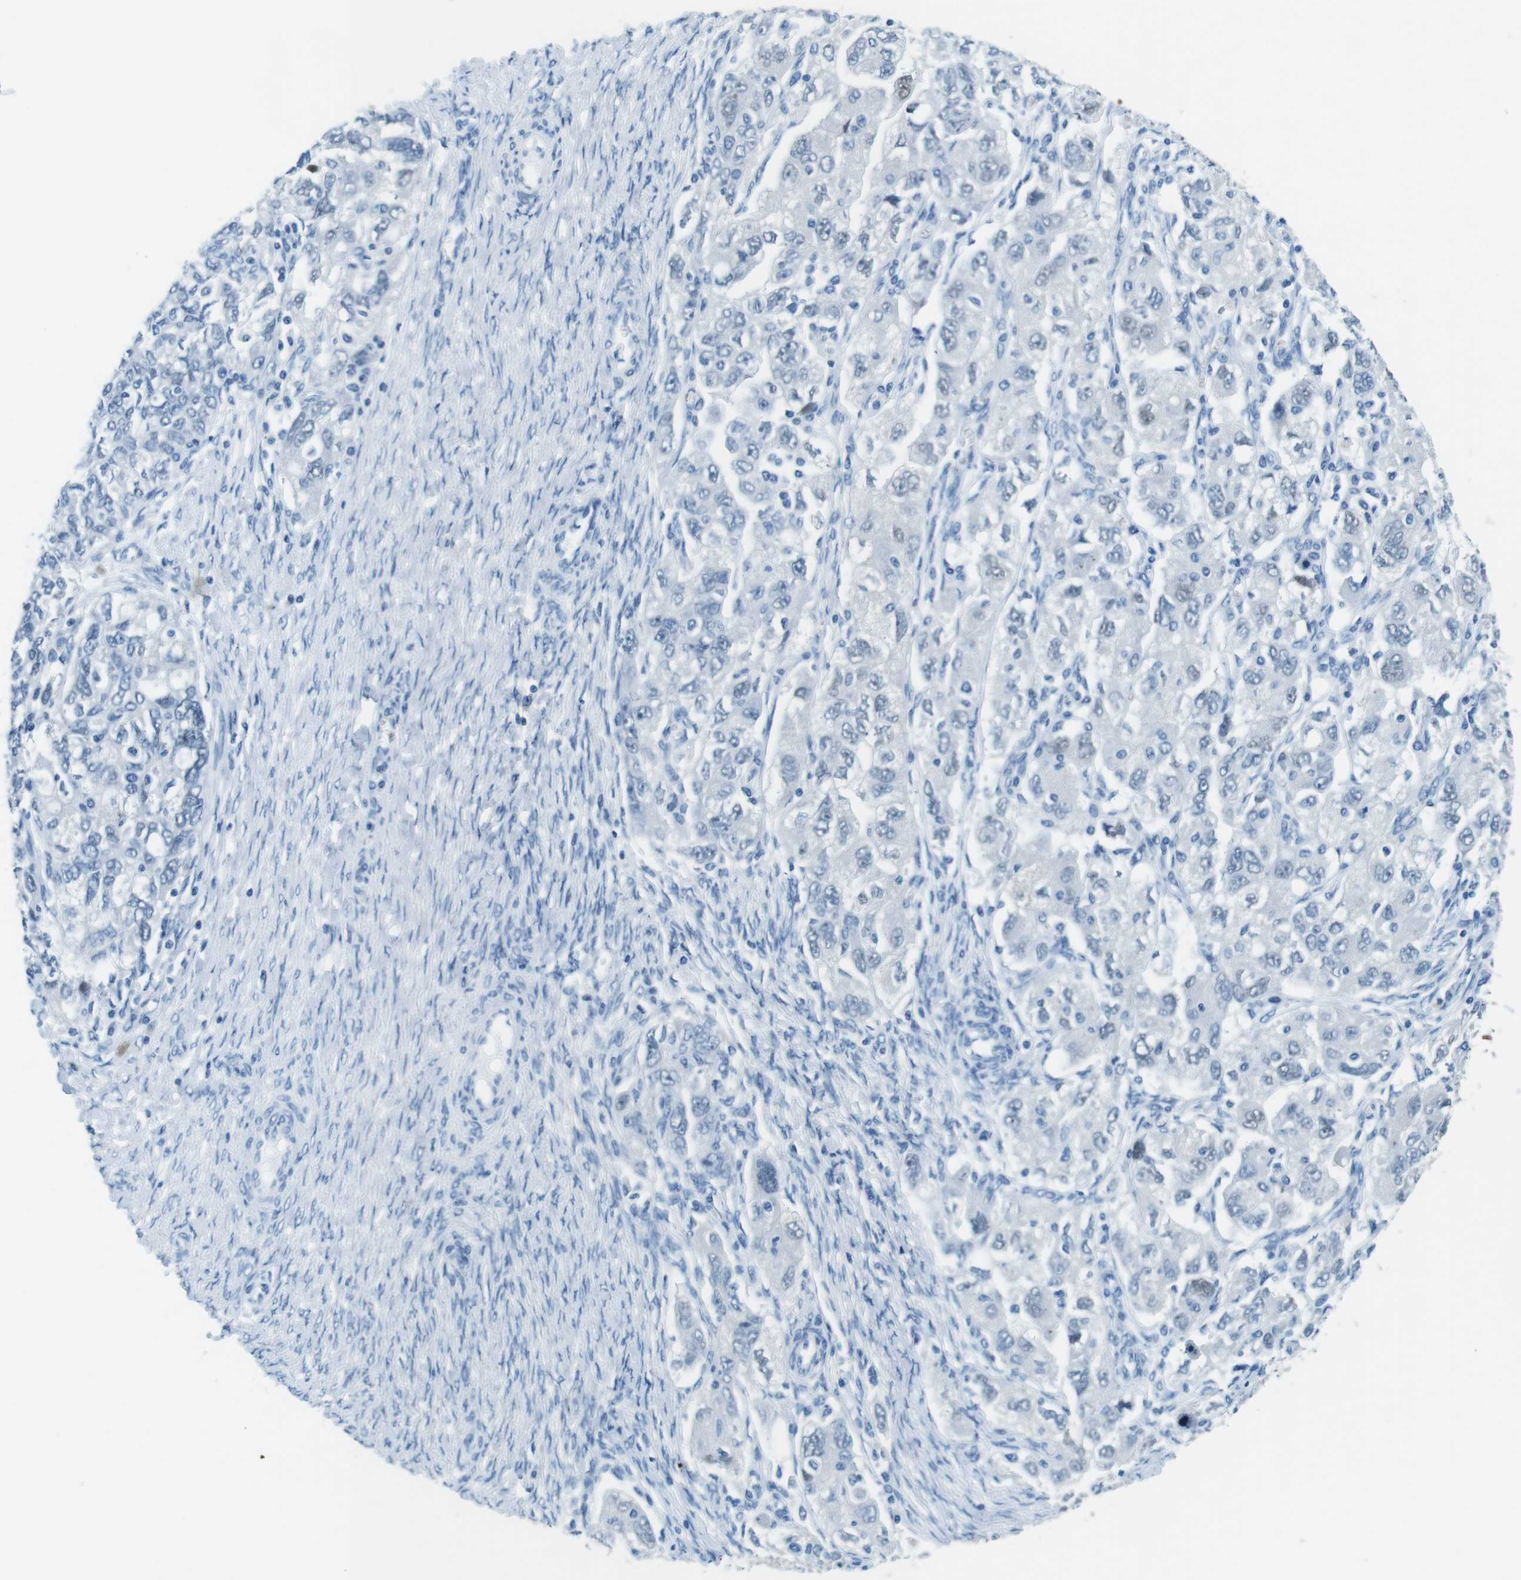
{"staining": {"intensity": "weak", "quantity": "<25%", "location": "nuclear"}, "tissue": "ovarian cancer", "cell_type": "Tumor cells", "image_type": "cancer", "snomed": [{"axis": "morphology", "description": "Carcinoma, NOS"}, {"axis": "morphology", "description": "Cystadenocarcinoma, serous, NOS"}, {"axis": "topography", "description": "Ovary"}], "caption": "This is an IHC photomicrograph of carcinoma (ovarian). There is no staining in tumor cells.", "gene": "TFAP2C", "patient": {"sex": "female", "age": 69}}